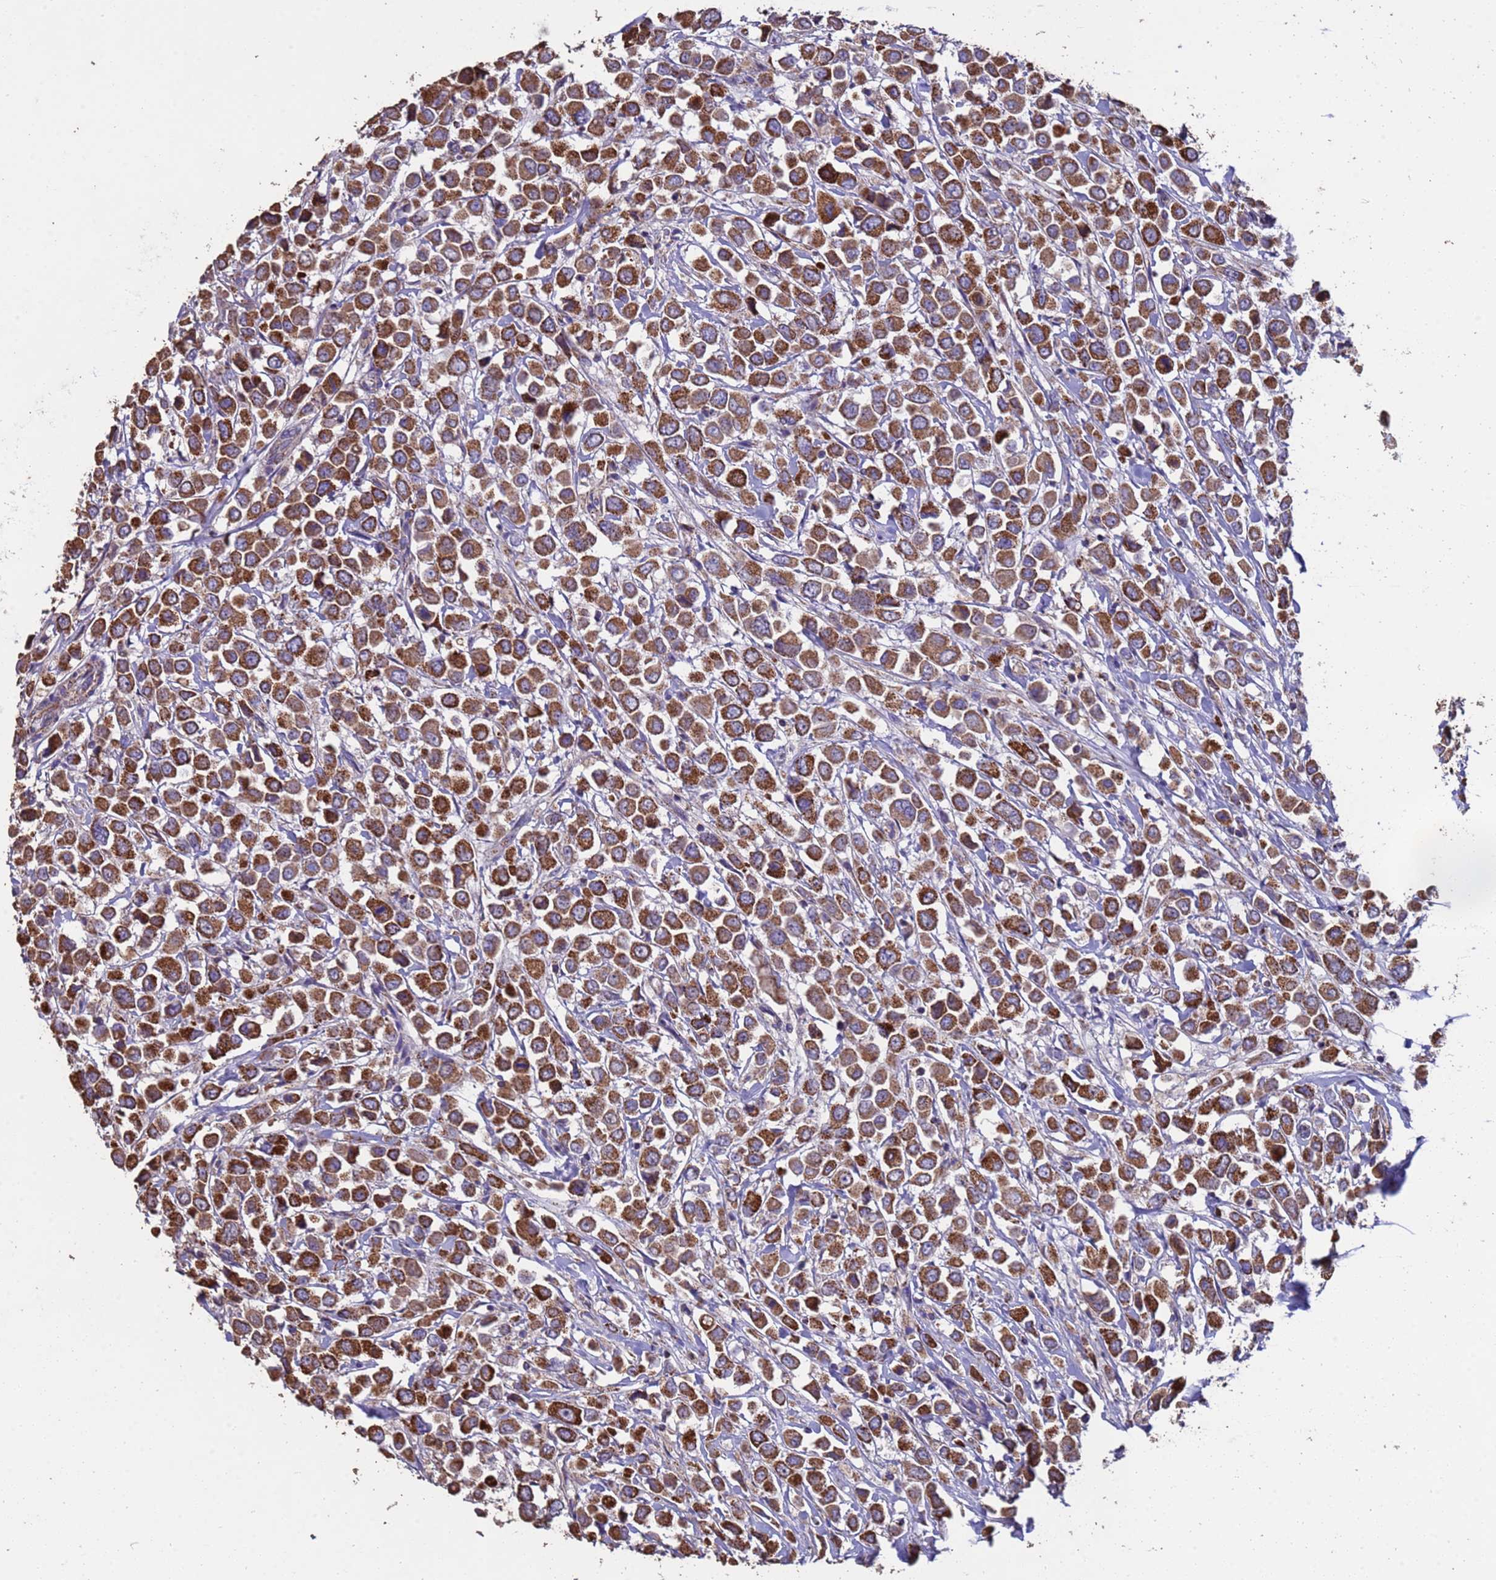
{"staining": {"intensity": "strong", "quantity": ">75%", "location": "cytoplasmic/membranous"}, "tissue": "breast cancer", "cell_type": "Tumor cells", "image_type": "cancer", "snomed": [{"axis": "morphology", "description": "Duct carcinoma"}, {"axis": "topography", "description": "Breast"}], "caption": "Brown immunohistochemical staining in human breast cancer exhibits strong cytoplasmic/membranous expression in approximately >75% of tumor cells.", "gene": "ZNFX1", "patient": {"sex": "female", "age": 61}}